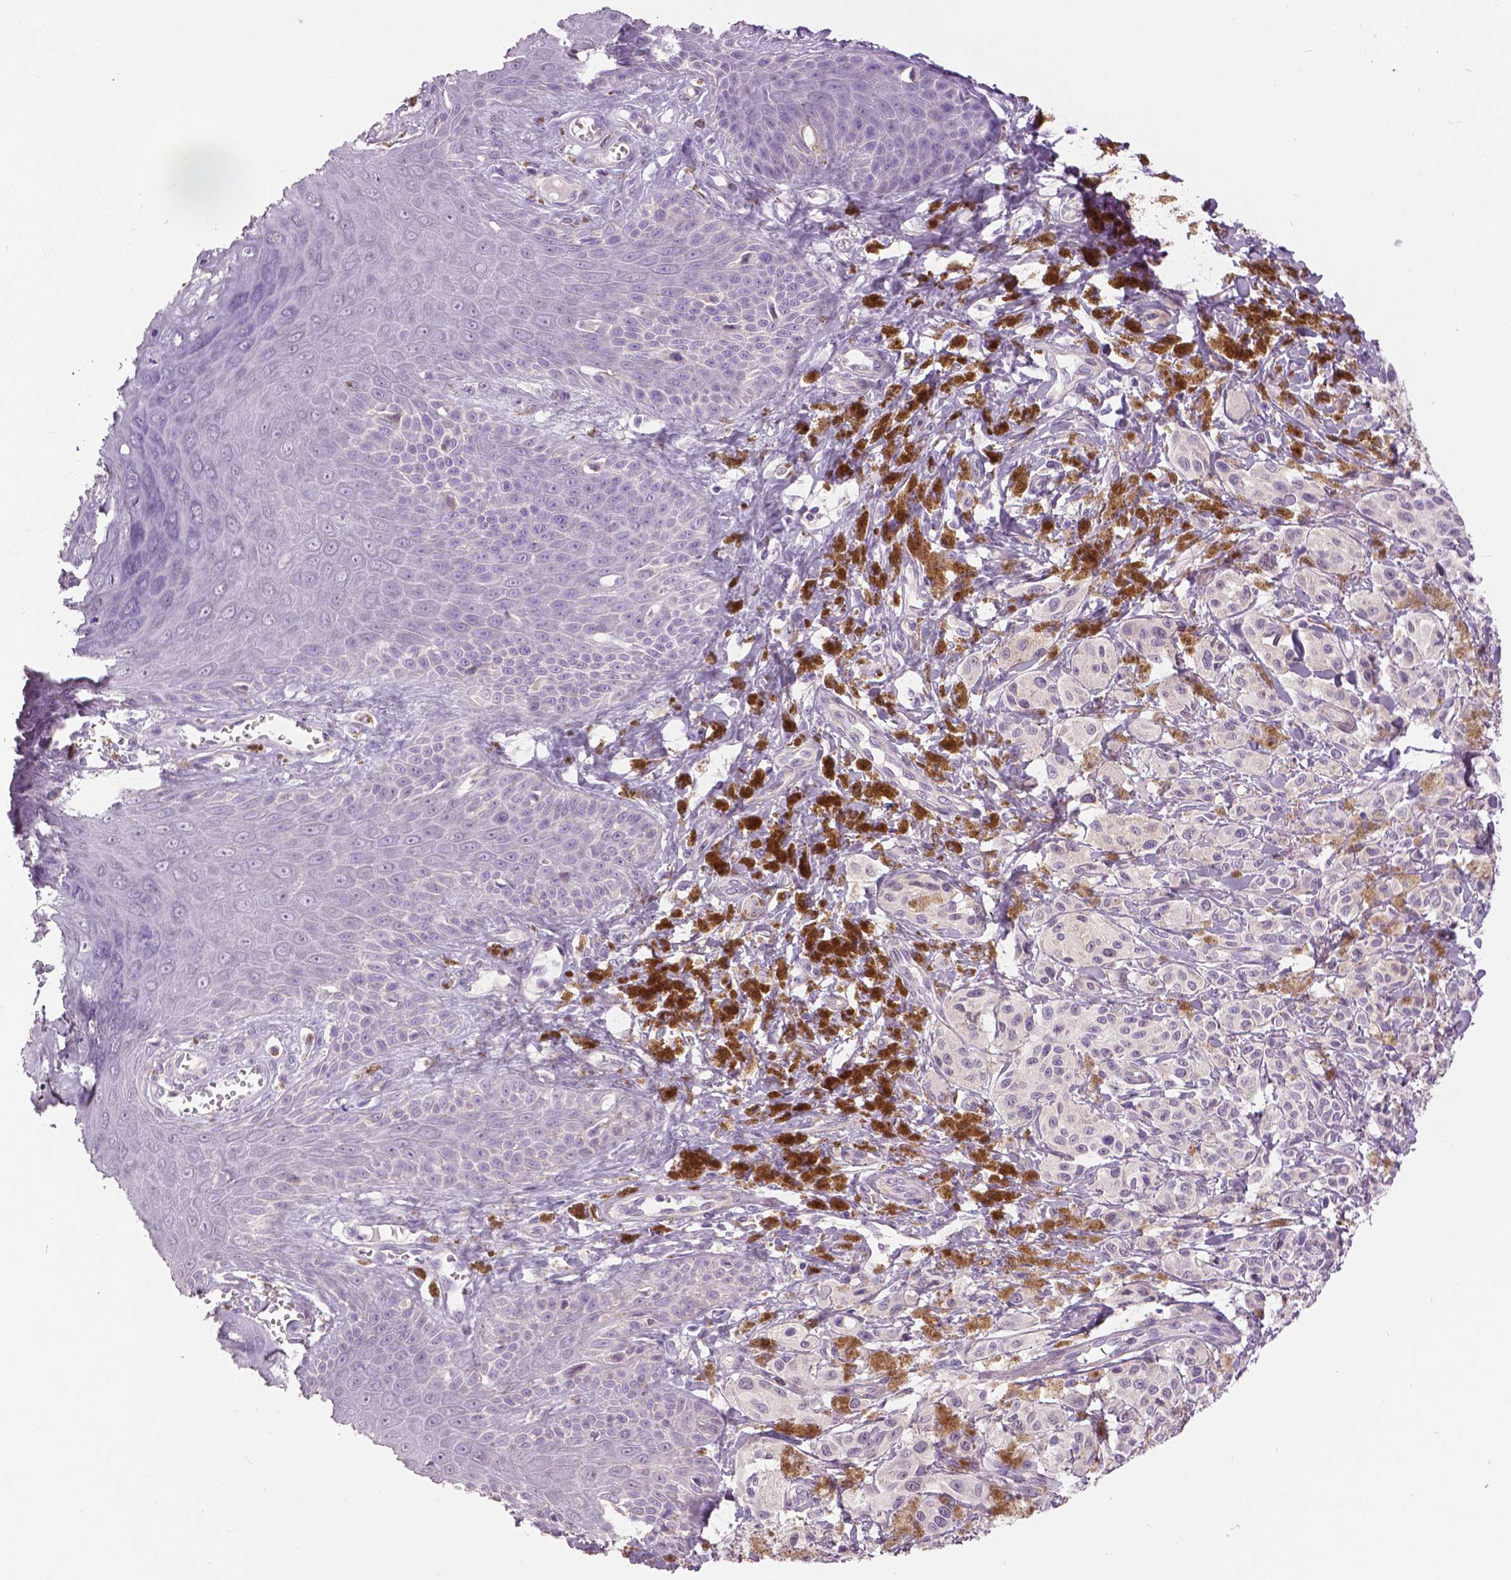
{"staining": {"intensity": "negative", "quantity": "none", "location": "none"}, "tissue": "melanoma", "cell_type": "Tumor cells", "image_type": "cancer", "snomed": [{"axis": "morphology", "description": "Malignant melanoma, NOS"}, {"axis": "topography", "description": "Skin"}], "caption": "There is no significant expression in tumor cells of melanoma. The staining is performed using DAB (3,3'-diaminobenzidine) brown chromogen with nuclei counter-stained in using hematoxylin.", "gene": "GRIN2A", "patient": {"sex": "female", "age": 80}}